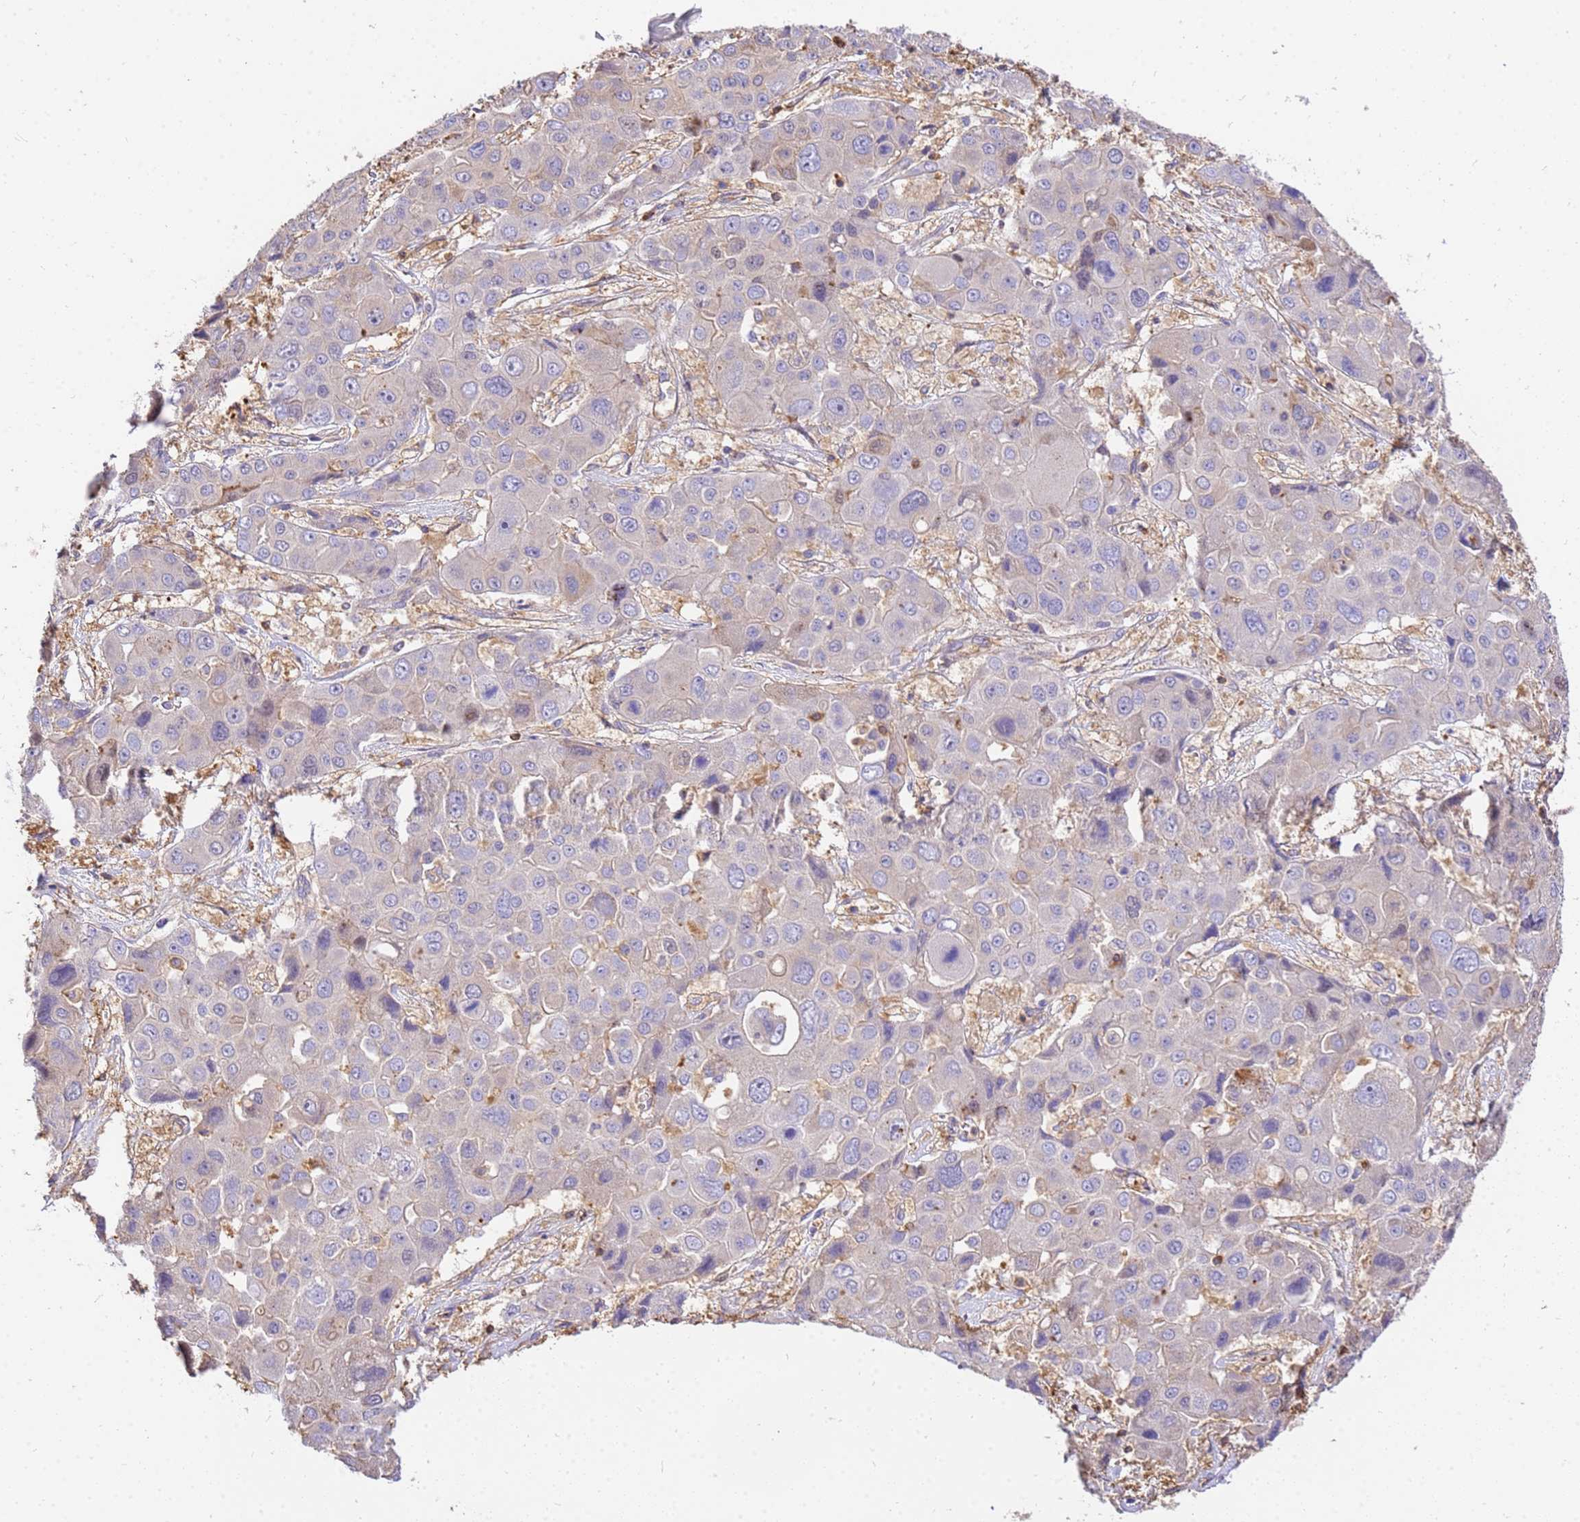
{"staining": {"intensity": "negative", "quantity": "none", "location": "none"}, "tissue": "liver cancer", "cell_type": "Tumor cells", "image_type": "cancer", "snomed": [{"axis": "morphology", "description": "Cholangiocarcinoma"}, {"axis": "topography", "description": "Liver"}], "caption": "A micrograph of human liver cancer is negative for staining in tumor cells. (IHC, brightfield microscopy, high magnification).", "gene": "WDR64", "patient": {"sex": "male", "age": 67}}